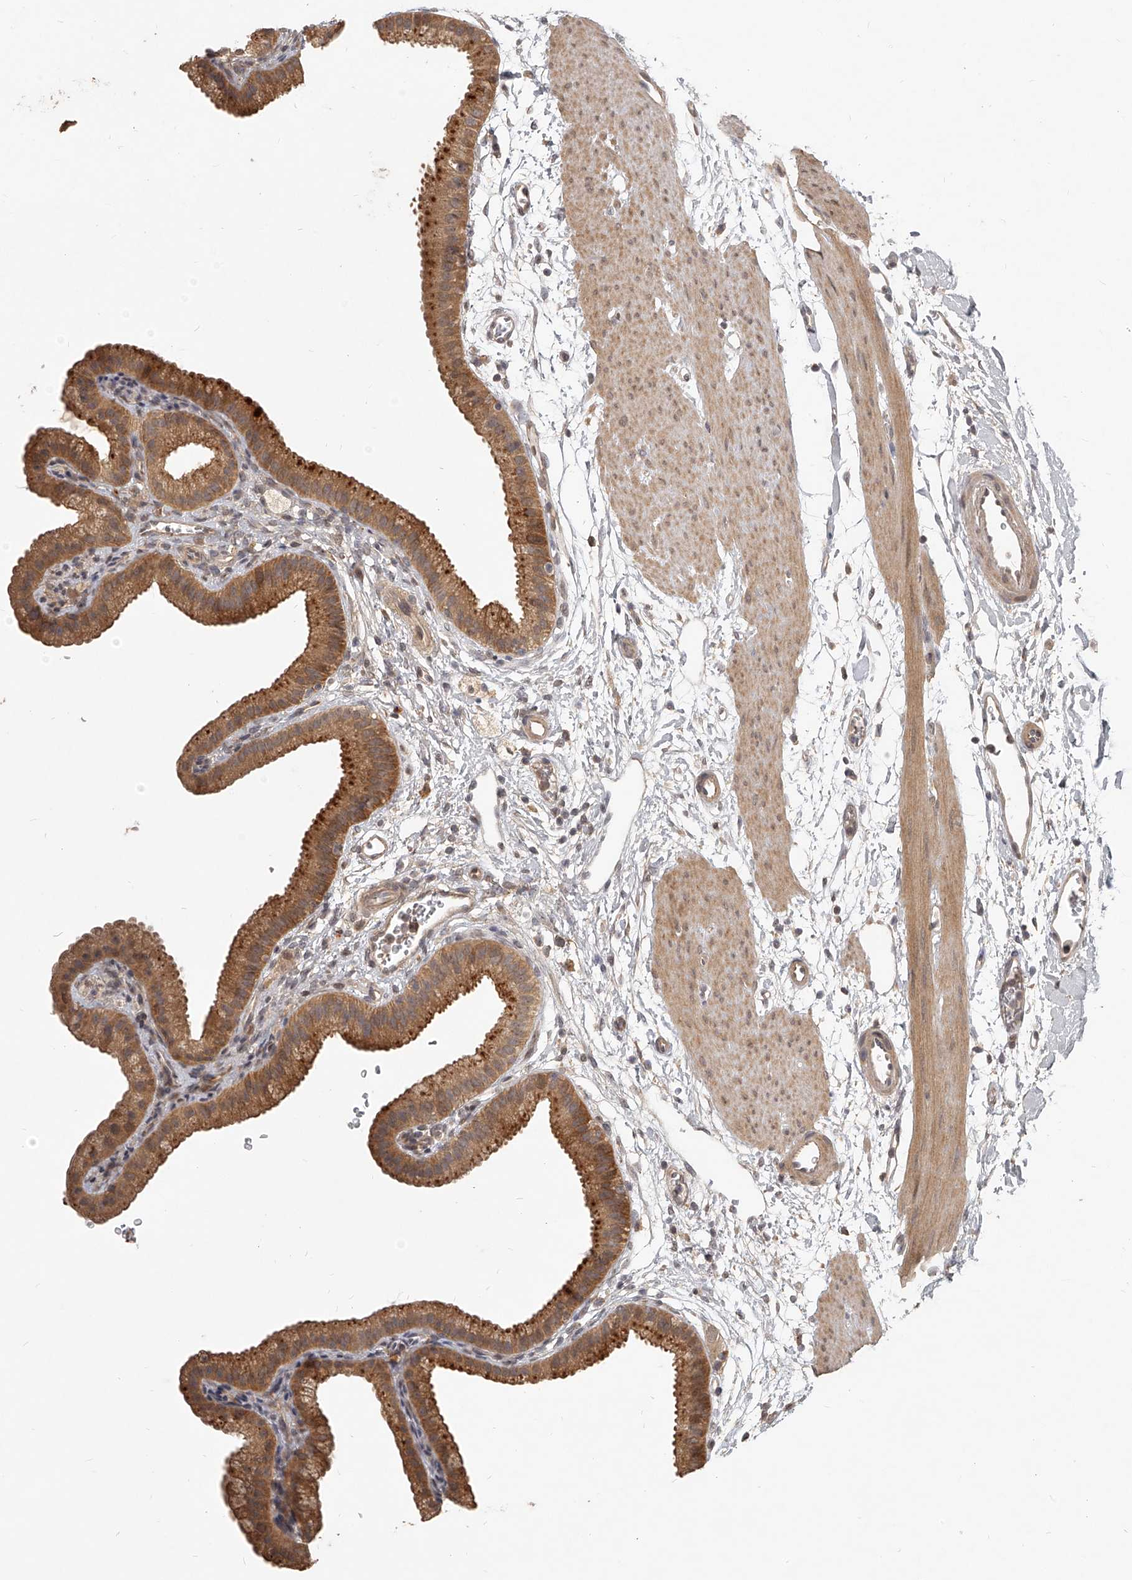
{"staining": {"intensity": "strong", "quantity": ">75%", "location": "cytoplasmic/membranous"}, "tissue": "gallbladder", "cell_type": "Glandular cells", "image_type": "normal", "snomed": [{"axis": "morphology", "description": "Normal tissue, NOS"}, {"axis": "topography", "description": "Gallbladder"}], "caption": "High-magnification brightfield microscopy of unremarkable gallbladder stained with DAB (3,3'-diaminobenzidine) (brown) and counterstained with hematoxylin (blue). glandular cells exhibit strong cytoplasmic/membranous staining is appreciated in about>75% of cells. (Brightfield microscopy of DAB IHC at high magnification).", "gene": "SLC37A1", "patient": {"sex": "female", "age": 64}}